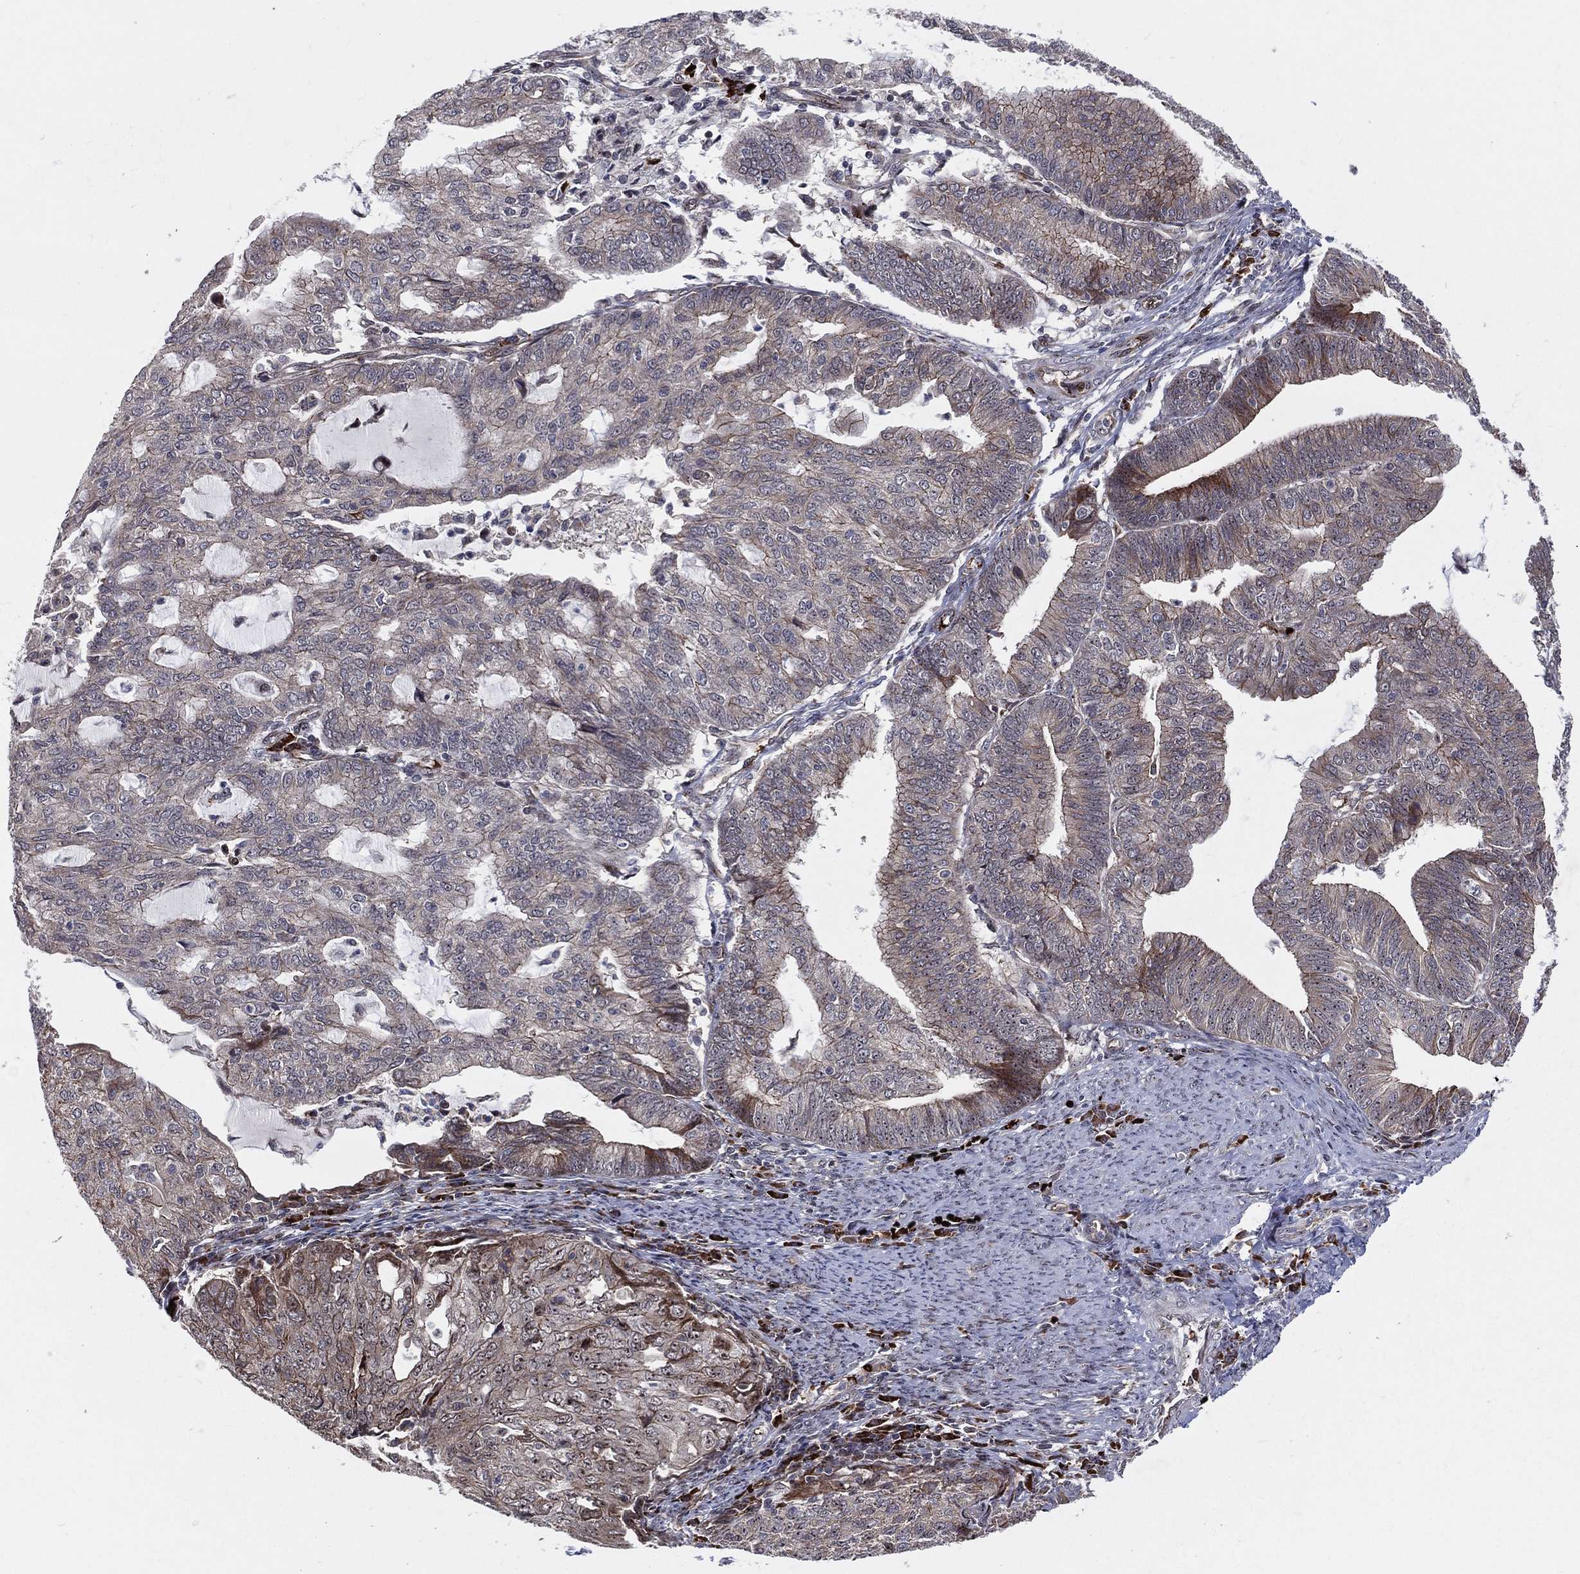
{"staining": {"intensity": "strong", "quantity": "<25%", "location": "cytoplasmic/membranous"}, "tissue": "endometrial cancer", "cell_type": "Tumor cells", "image_type": "cancer", "snomed": [{"axis": "morphology", "description": "Adenocarcinoma, NOS"}, {"axis": "topography", "description": "Endometrium"}], "caption": "Immunohistochemical staining of human endometrial cancer demonstrates strong cytoplasmic/membranous protein positivity in about <25% of tumor cells.", "gene": "VHL", "patient": {"sex": "female", "age": 82}}